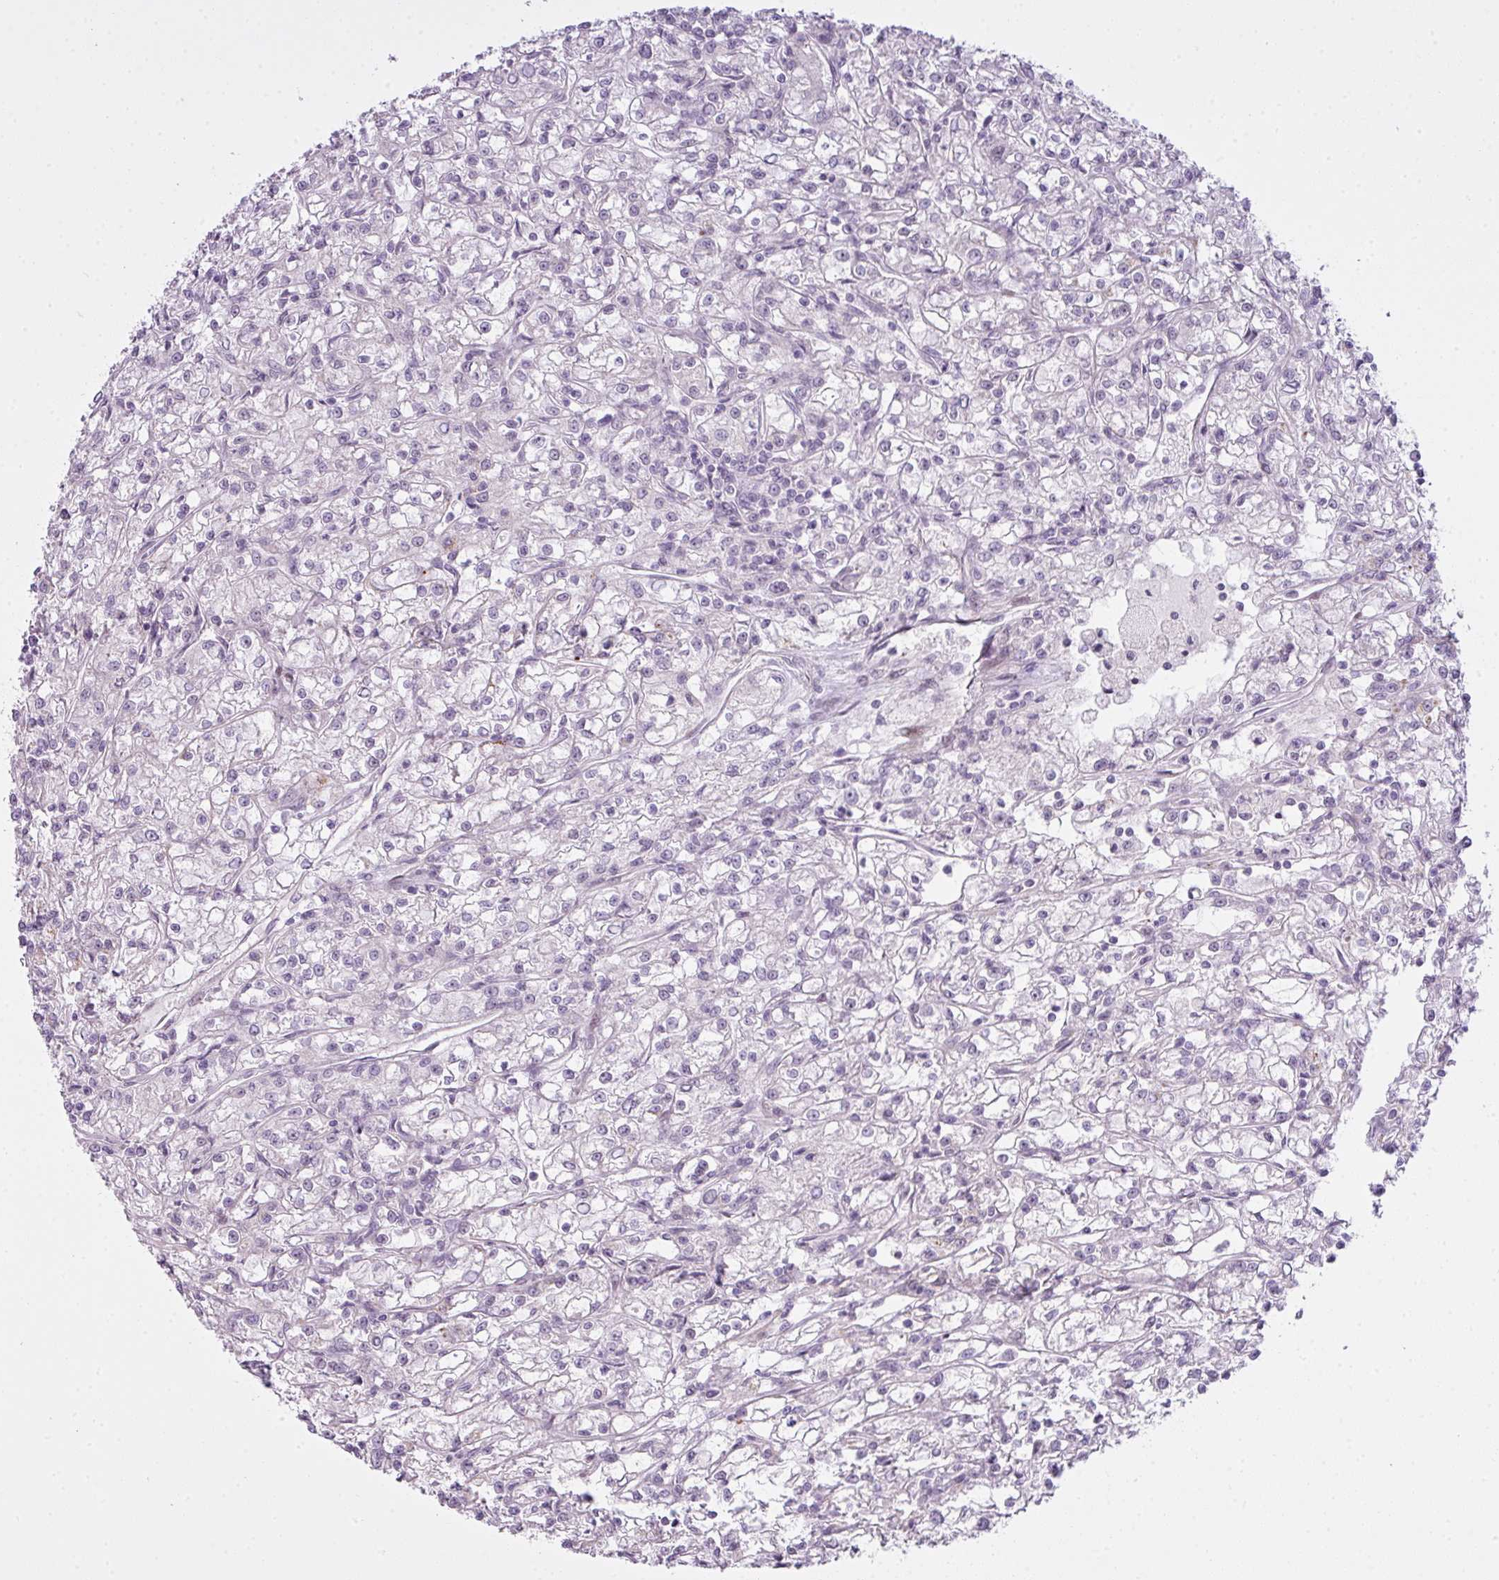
{"staining": {"intensity": "negative", "quantity": "none", "location": "none"}, "tissue": "renal cancer", "cell_type": "Tumor cells", "image_type": "cancer", "snomed": [{"axis": "morphology", "description": "Adenocarcinoma, NOS"}, {"axis": "topography", "description": "Kidney"}], "caption": "Human adenocarcinoma (renal) stained for a protein using IHC shows no expression in tumor cells.", "gene": "ZNF688", "patient": {"sex": "female", "age": 59}}